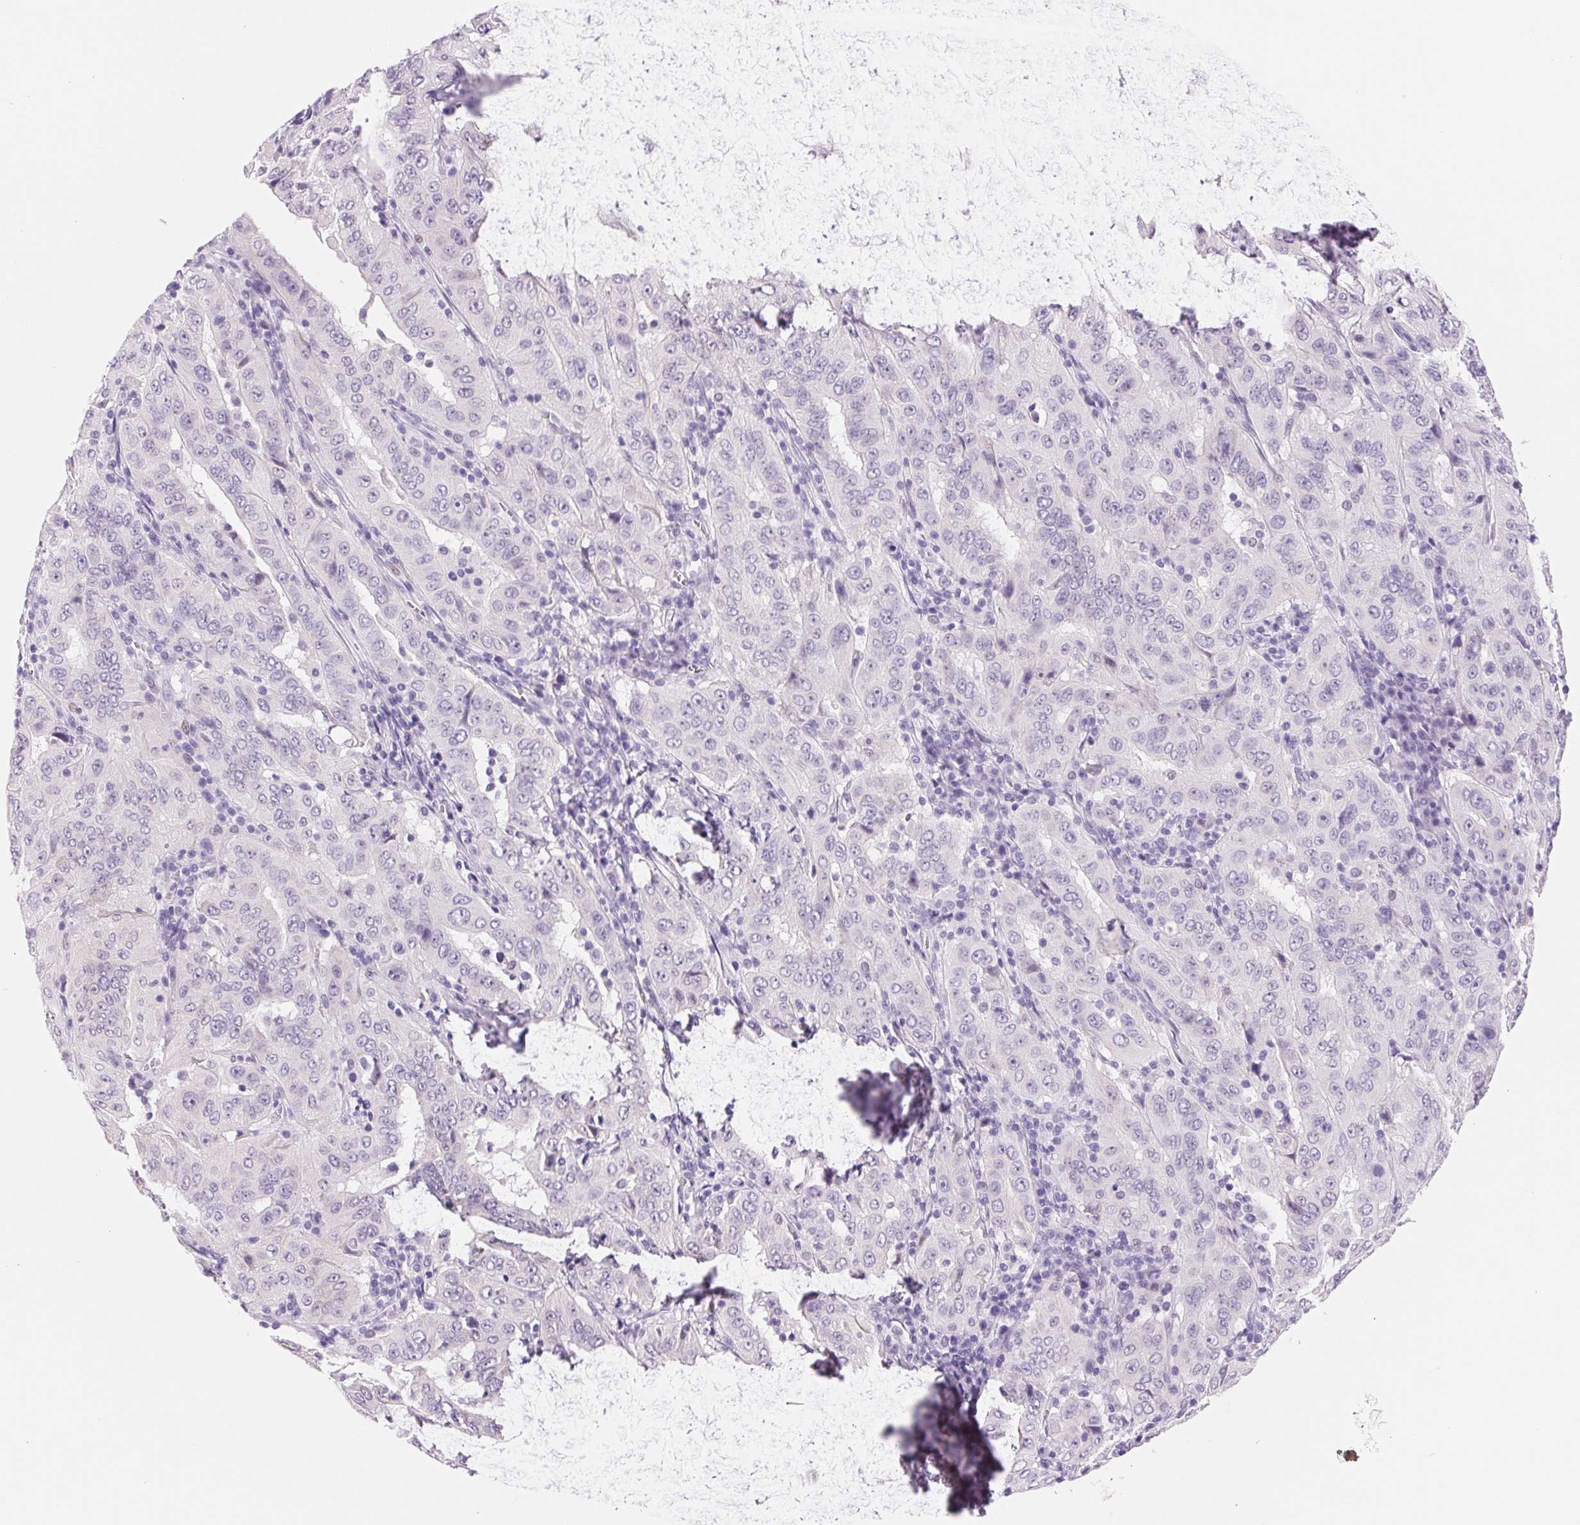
{"staining": {"intensity": "negative", "quantity": "none", "location": "none"}, "tissue": "pancreatic cancer", "cell_type": "Tumor cells", "image_type": "cancer", "snomed": [{"axis": "morphology", "description": "Adenocarcinoma, NOS"}, {"axis": "topography", "description": "Pancreas"}], "caption": "The histopathology image reveals no significant staining in tumor cells of pancreatic adenocarcinoma.", "gene": "ASGR2", "patient": {"sex": "male", "age": 63}}